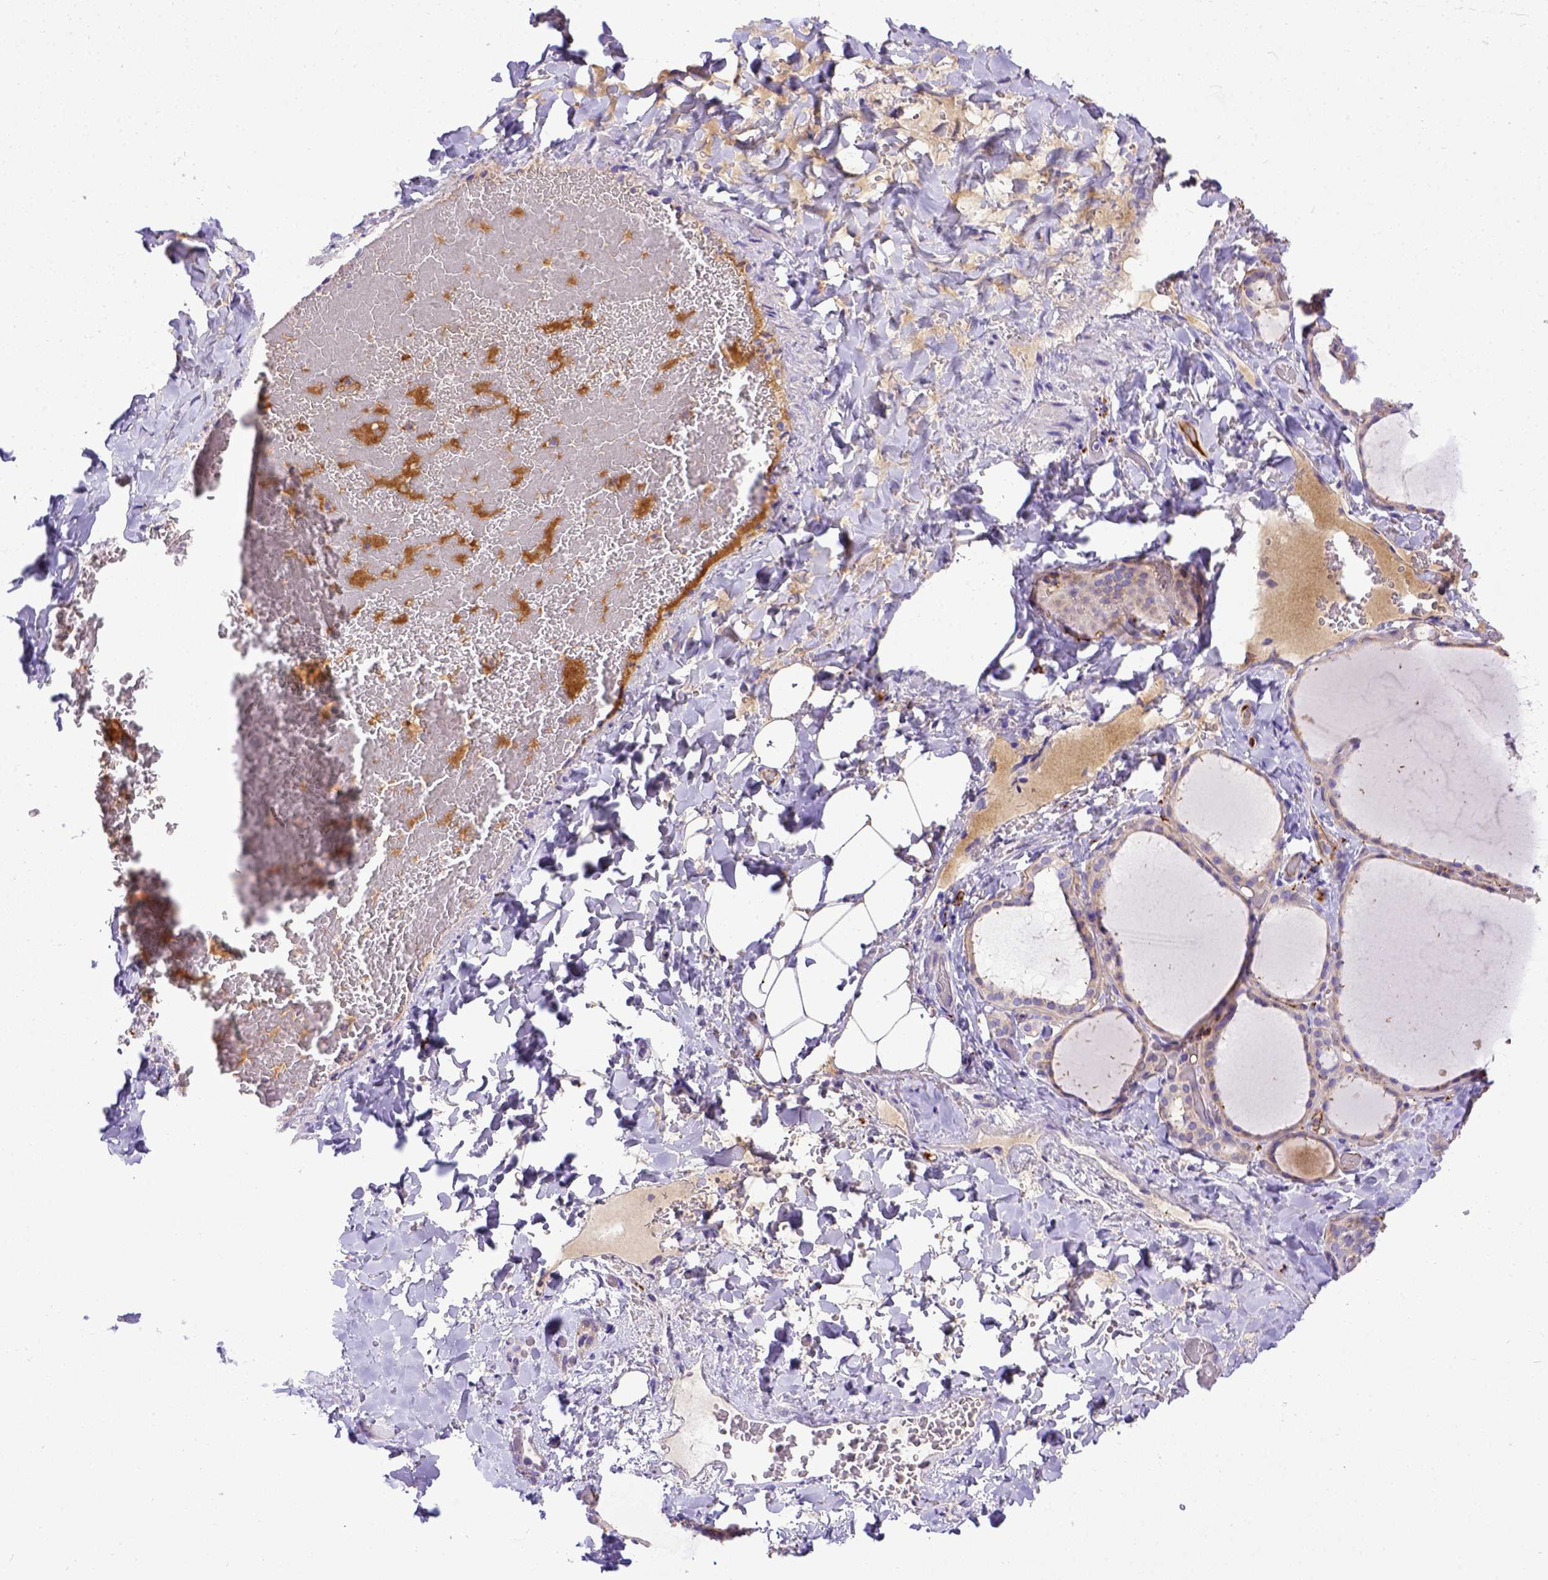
{"staining": {"intensity": "negative", "quantity": "none", "location": "none"}, "tissue": "thyroid gland", "cell_type": "Glandular cells", "image_type": "normal", "snomed": [{"axis": "morphology", "description": "Normal tissue, NOS"}, {"axis": "topography", "description": "Thyroid gland"}], "caption": "Immunohistochemical staining of normal human thyroid gland exhibits no significant positivity in glandular cells.", "gene": "CFAP300", "patient": {"sex": "female", "age": 22}}